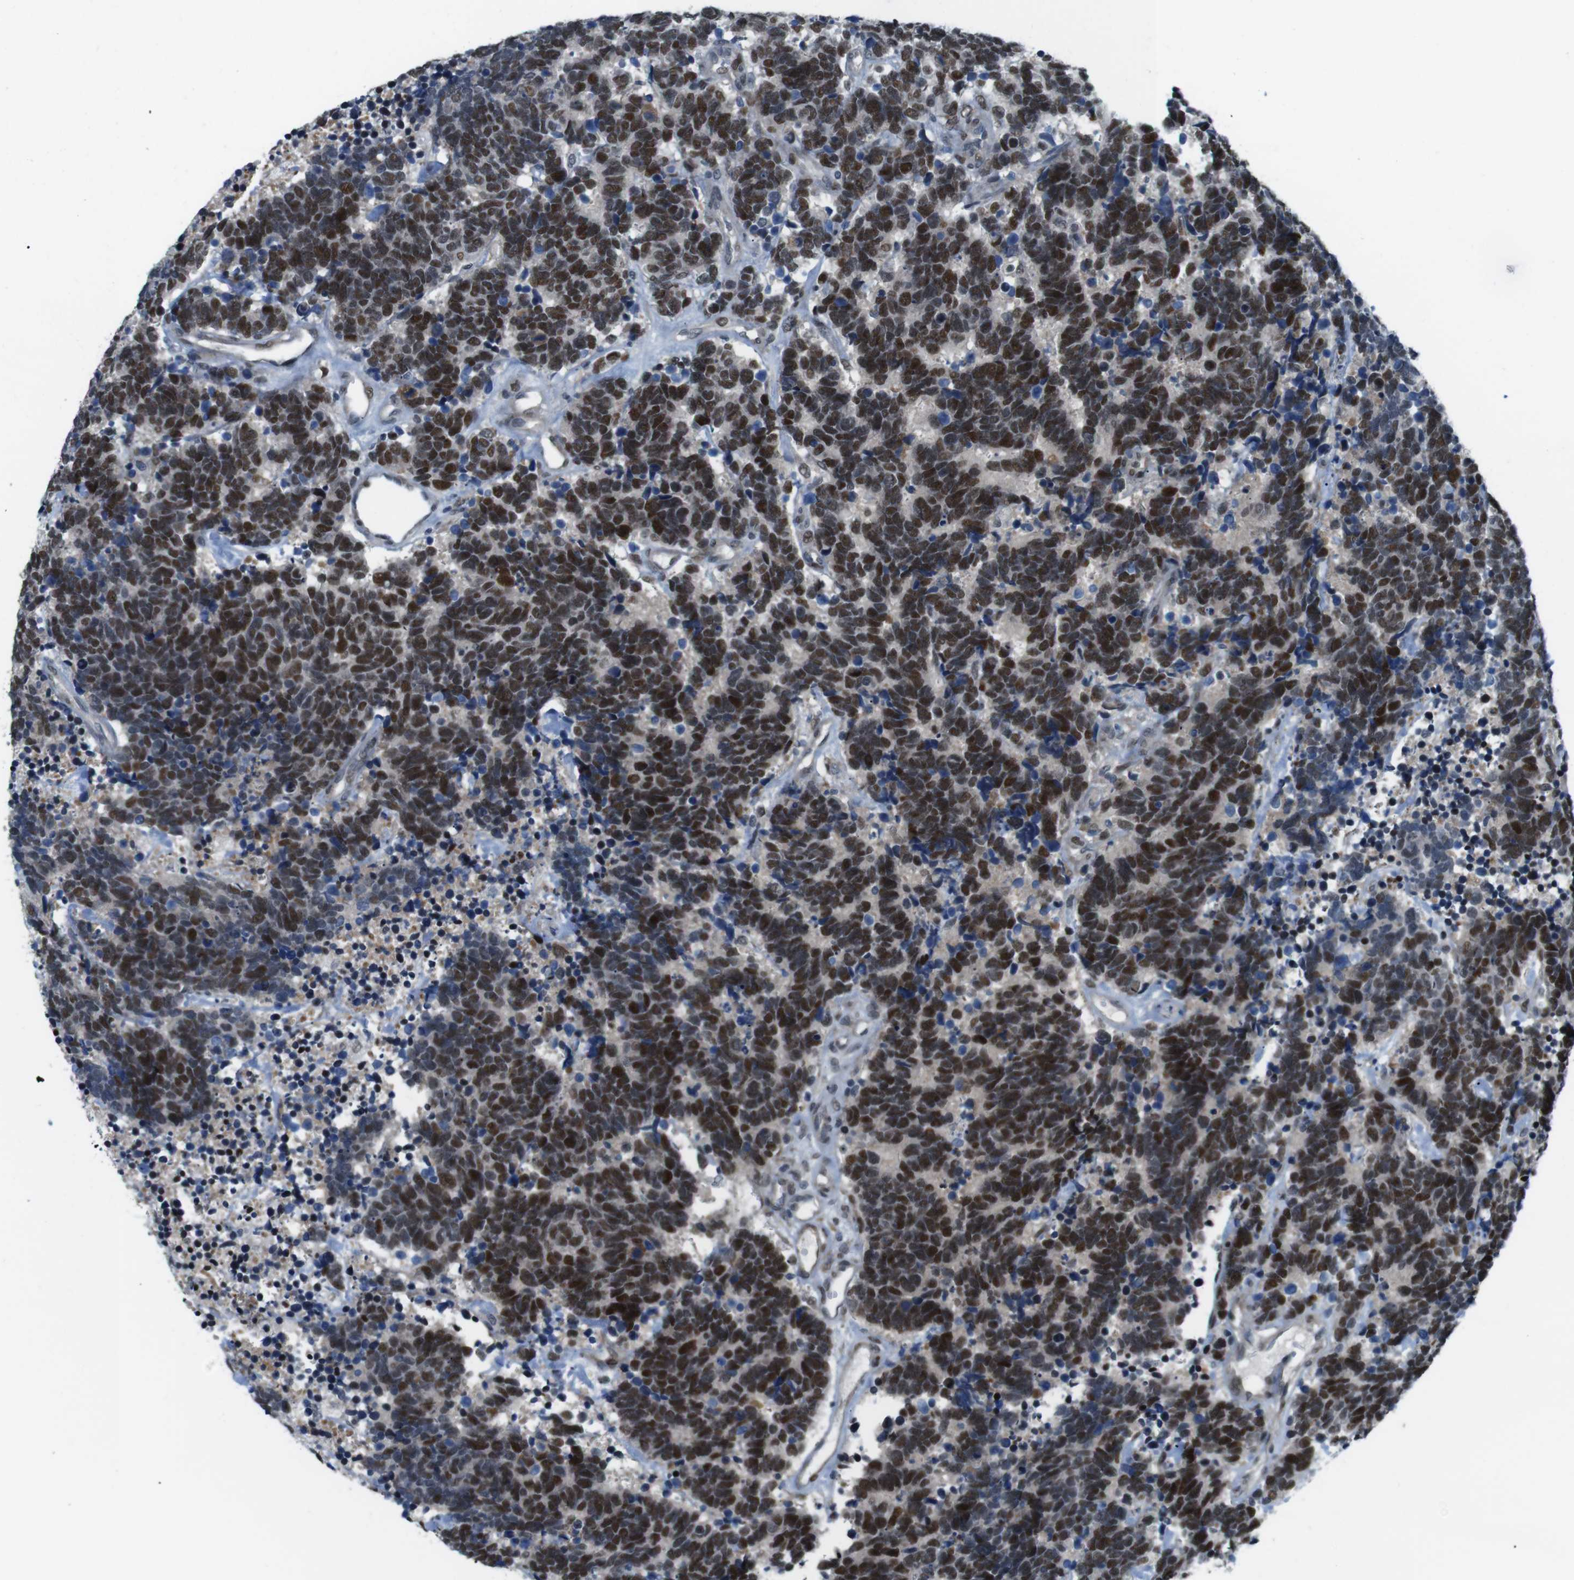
{"staining": {"intensity": "strong", "quantity": ">75%", "location": "nuclear"}, "tissue": "carcinoid", "cell_type": "Tumor cells", "image_type": "cancer", "snomed": [{"axis": "morphology", "description": "Carcinoma, NOS"}, {"axis": "morphology", "description": "Carcinoid, malignant, NOS"}, {"axis": "topography", "description": "Urinary bladder"}], "caption": "An image of human carcinoma stained for a protein reveals strong nuclear brown staining in tumor cells.", "gene": "SMCO2", "patient": {"sex": "male", "age": 57}}